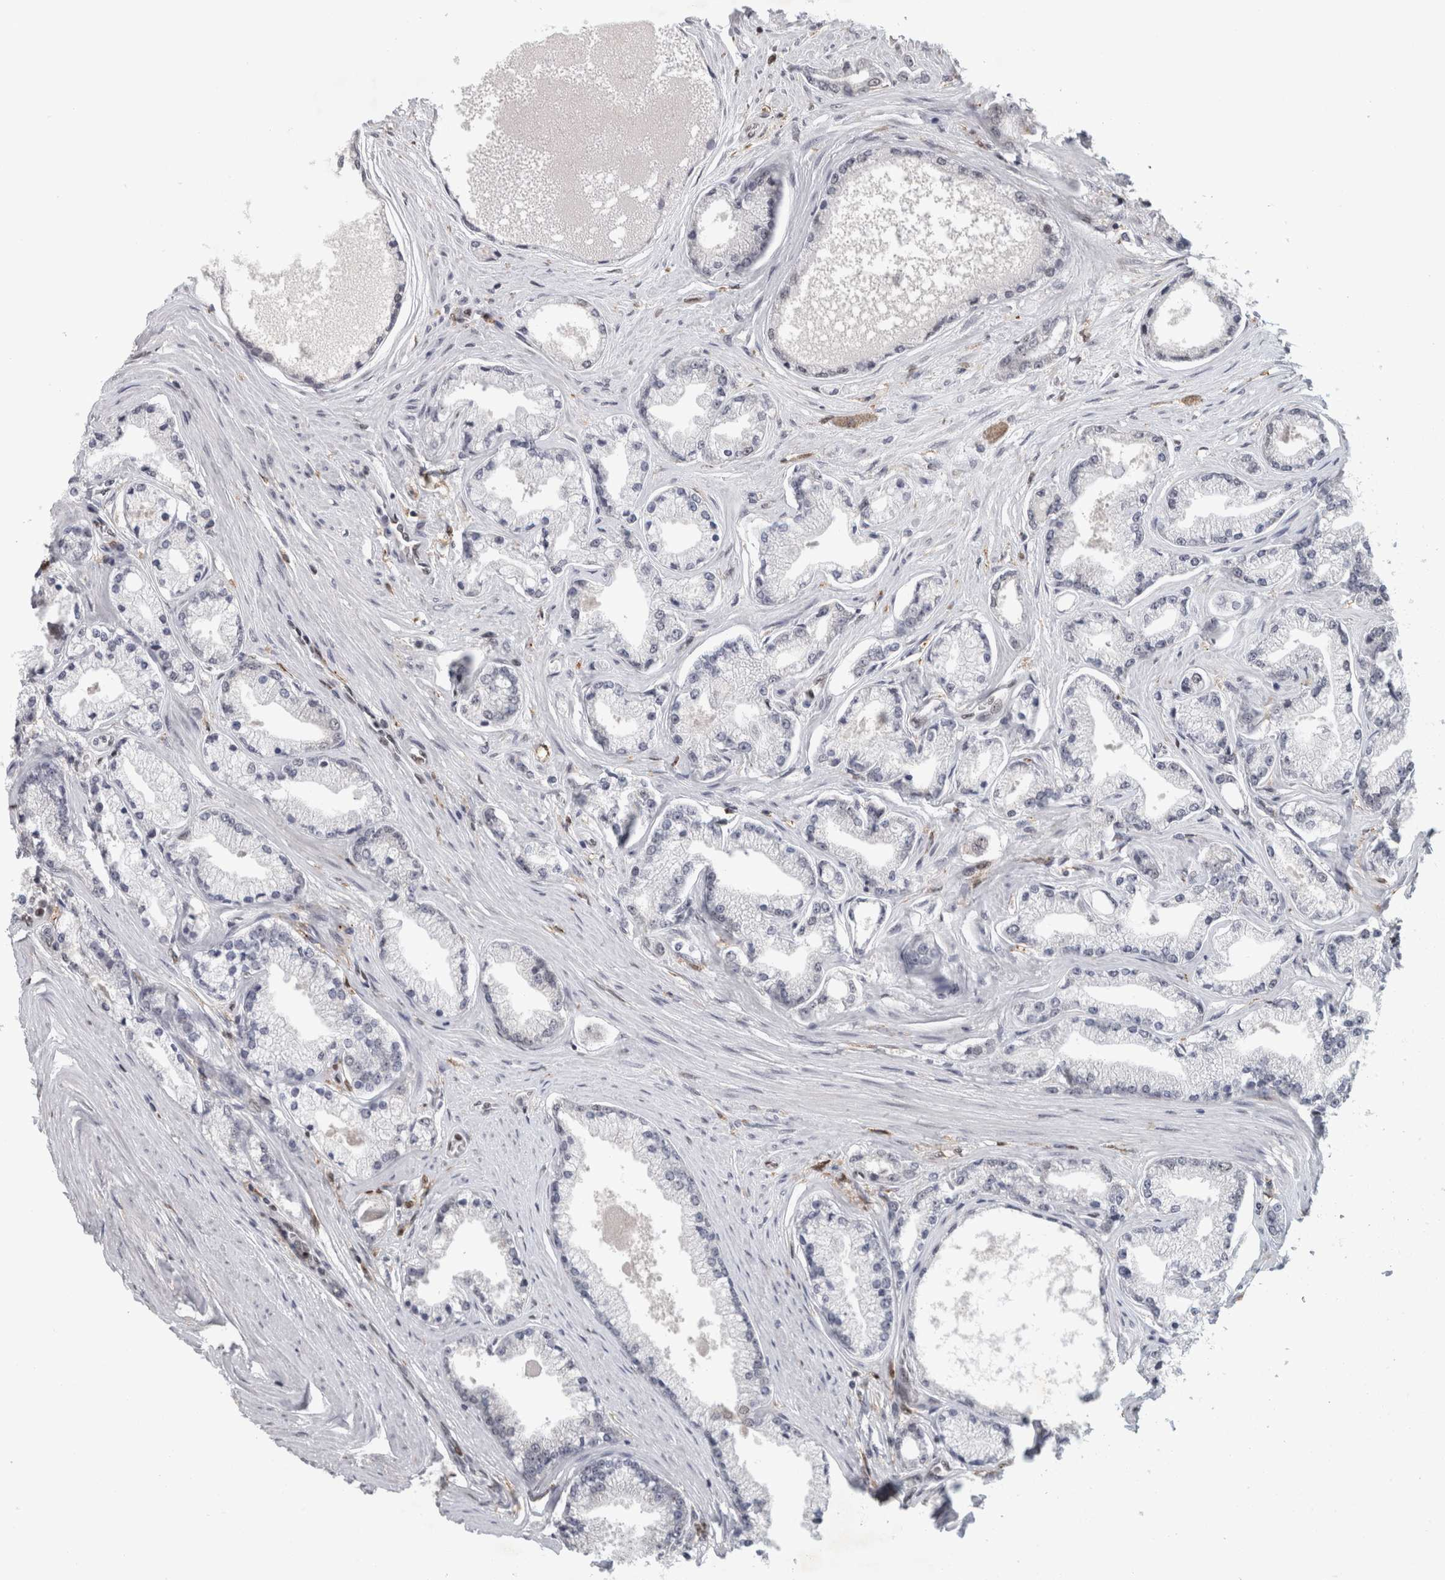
{"staining": {"intensity": "negative", "quantity": "none", "location": "none"}, "tissue": "prostate cancer", "cell_type": "Tumor cells", "image_type": "cancer", "snomed": [{"axis": "morphology", "description": "Adenocarcinoma, High grade"}, {"axis": "topography", "description": "Prostate"}], "caption": "The IHC histopathology image has no significant positivity in tumor cells of high-grade adenocarcinoma (prostate) tissue. (DAB (3,3'-diaminobenzidine) IHC, high magnification).", "gene": "SRARP", "patient": {"sex": "male", "age": 71}}